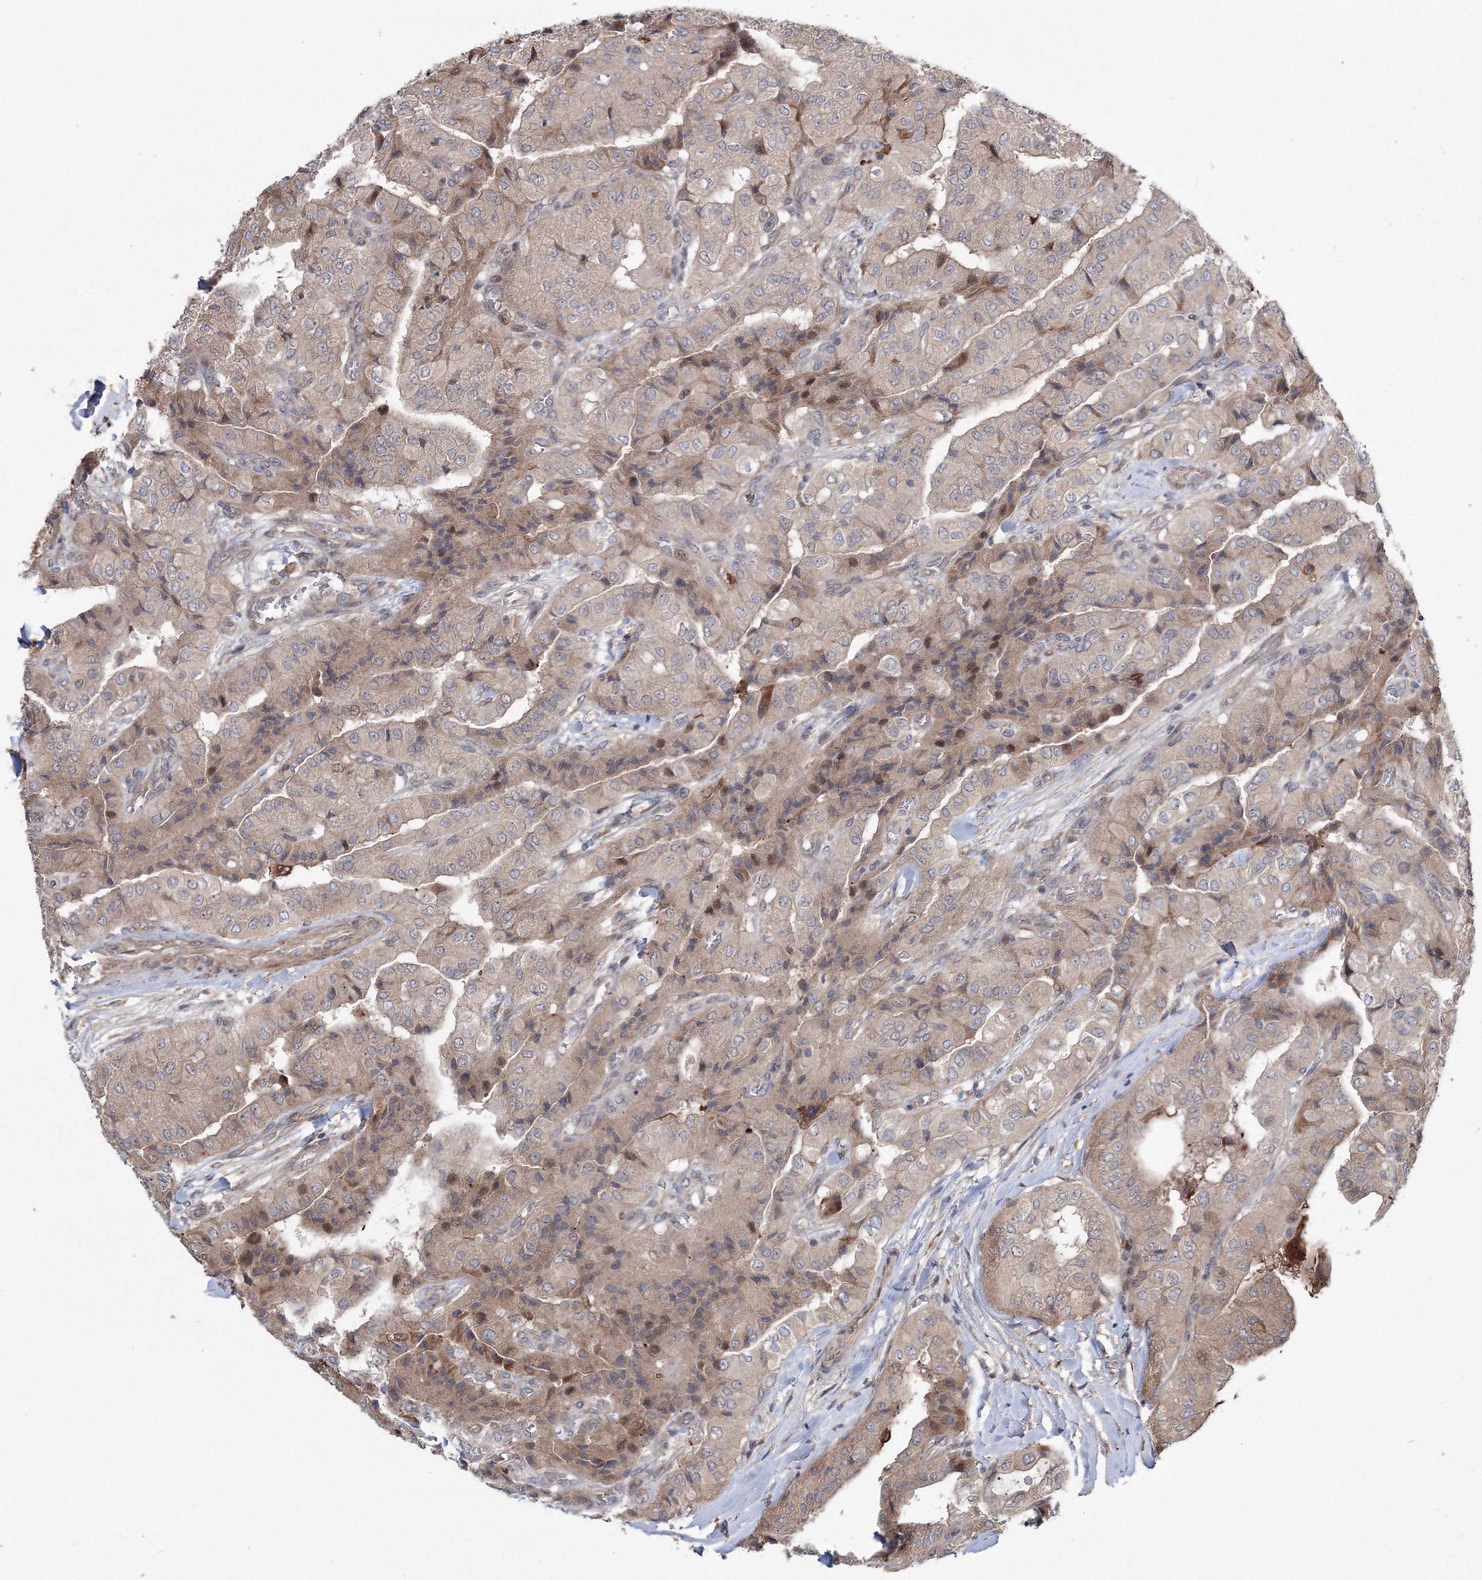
{"staining": {"intensity": "moderate", "quantity": "<25%", "location": "cytoplasmic/membranous,nuclear"}, "tissue": "thyroid cancer", "cell_type": "Tumor cells", "image_type": "cancer", "snomed": [{"axis": "morphology", "description": "Papillary adenocarcinoma, NOS"}, {"axis": "topography", "description": "Thyroid gland"}], "caption": "This is an image of immunohistochemistry staining of papillary adenocarcinoma (thyroid), which shows moderate expression in the cytoplasmic/membranous and nuclear of tumor cells.", "gene": "RANBP3L", "patient": {"sex": "female", "age": 59}}